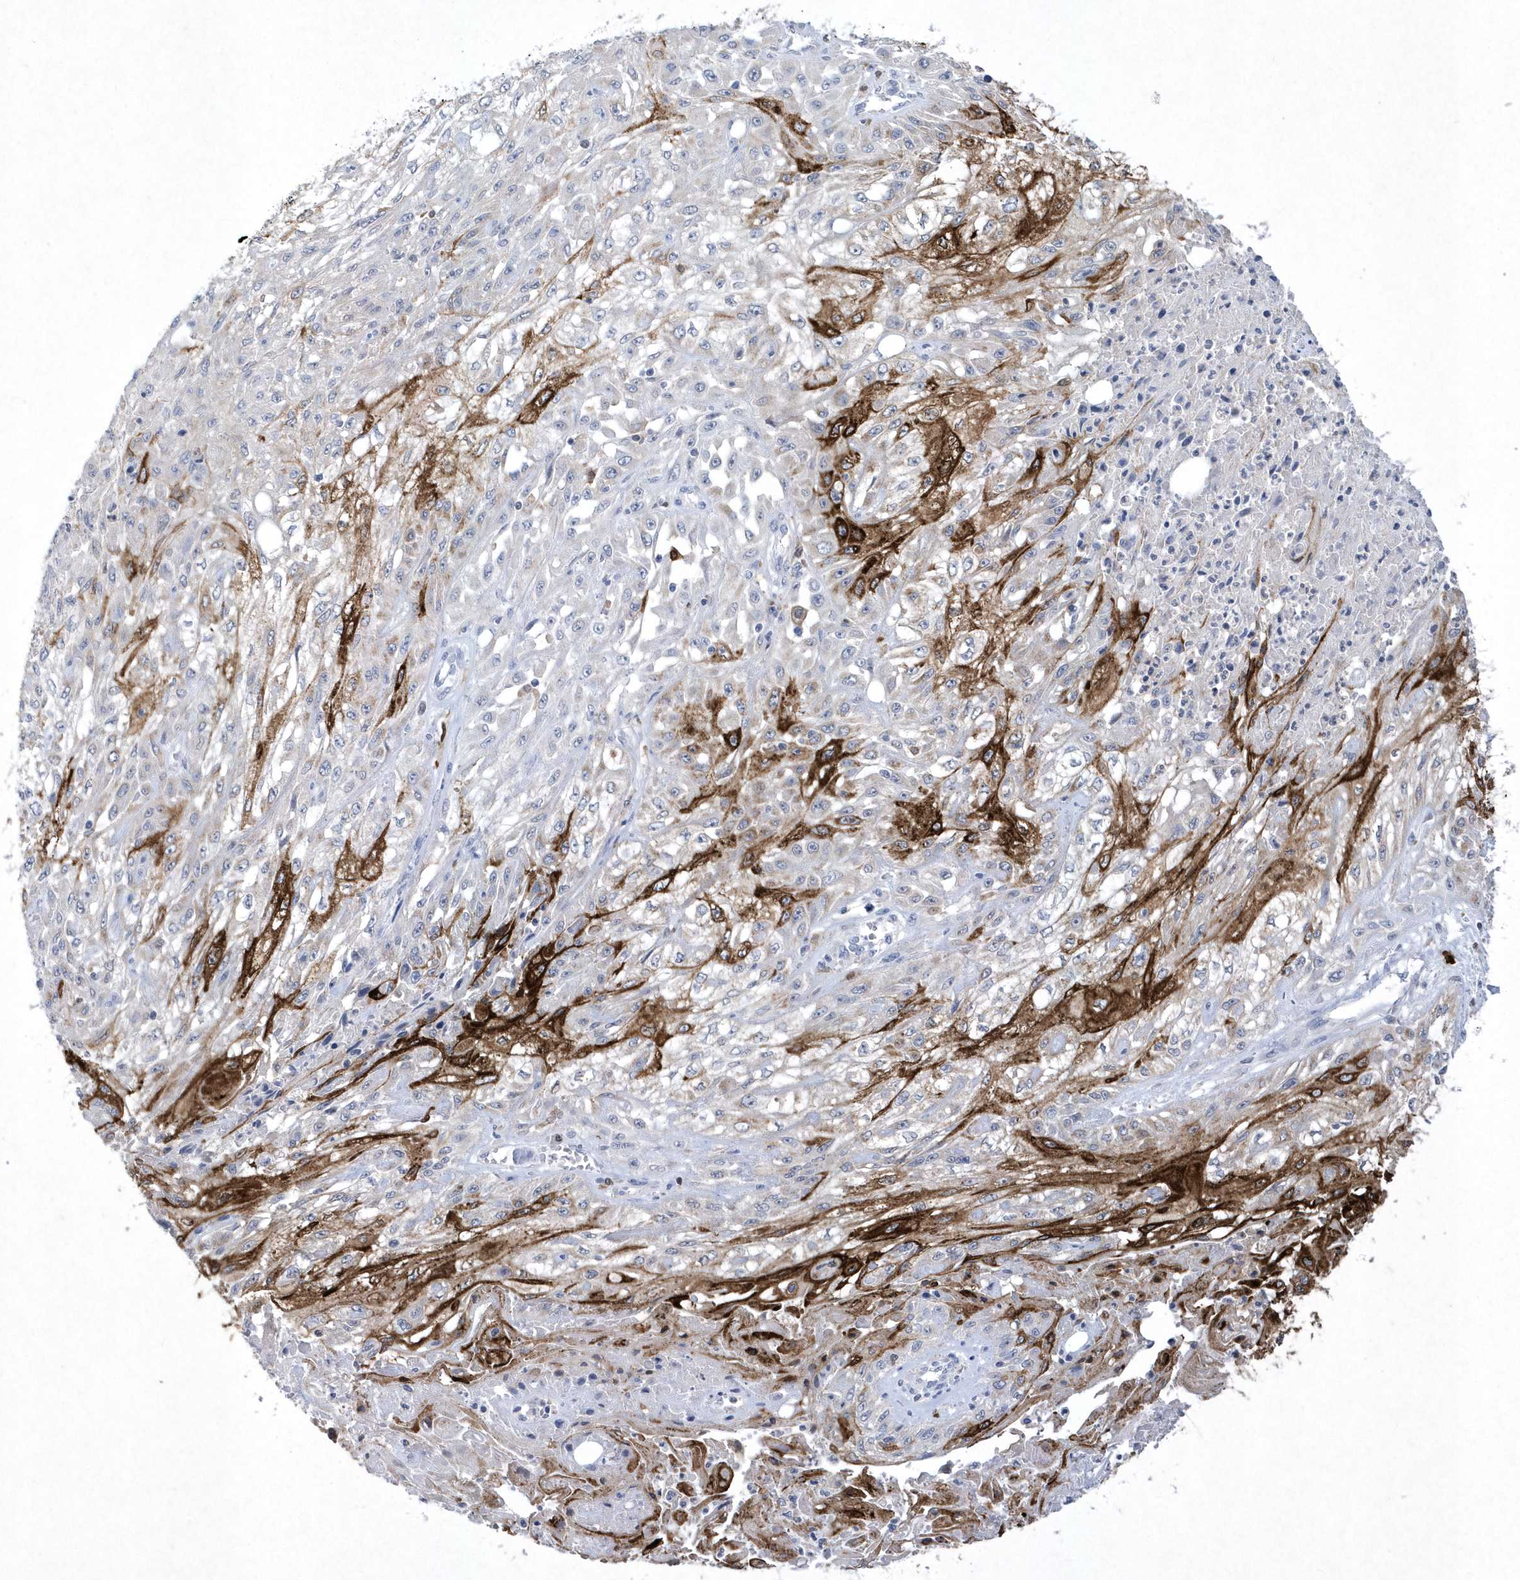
{"staining": {"intensity": "strong", "quantity": "<25%", "location": "cytoplasmic/membranous"}, "tissue": "skin cancer", "cell_type": "Tumor cells", "image_type": "cancer", "snomed": [{"axis": "morphology", "description": "Squamous cell carcinoma, NOS"}, {"axis": "morphology", "description": "Squamous cell carcinoma, metastatic, NOS"}, {"axis": "topography", "description": "Skin"}, {"axis": "topography", "description": "Lymph node"}], "caption": "Immunohistochemical staining of human skin cancer (squamous cell carcinoma) displays strong cytoplasmic/membranous protein staining in about <25% of tumor cells.", "gene": "BHLHA15", "patient": {"sex": "male", "age": 75}}